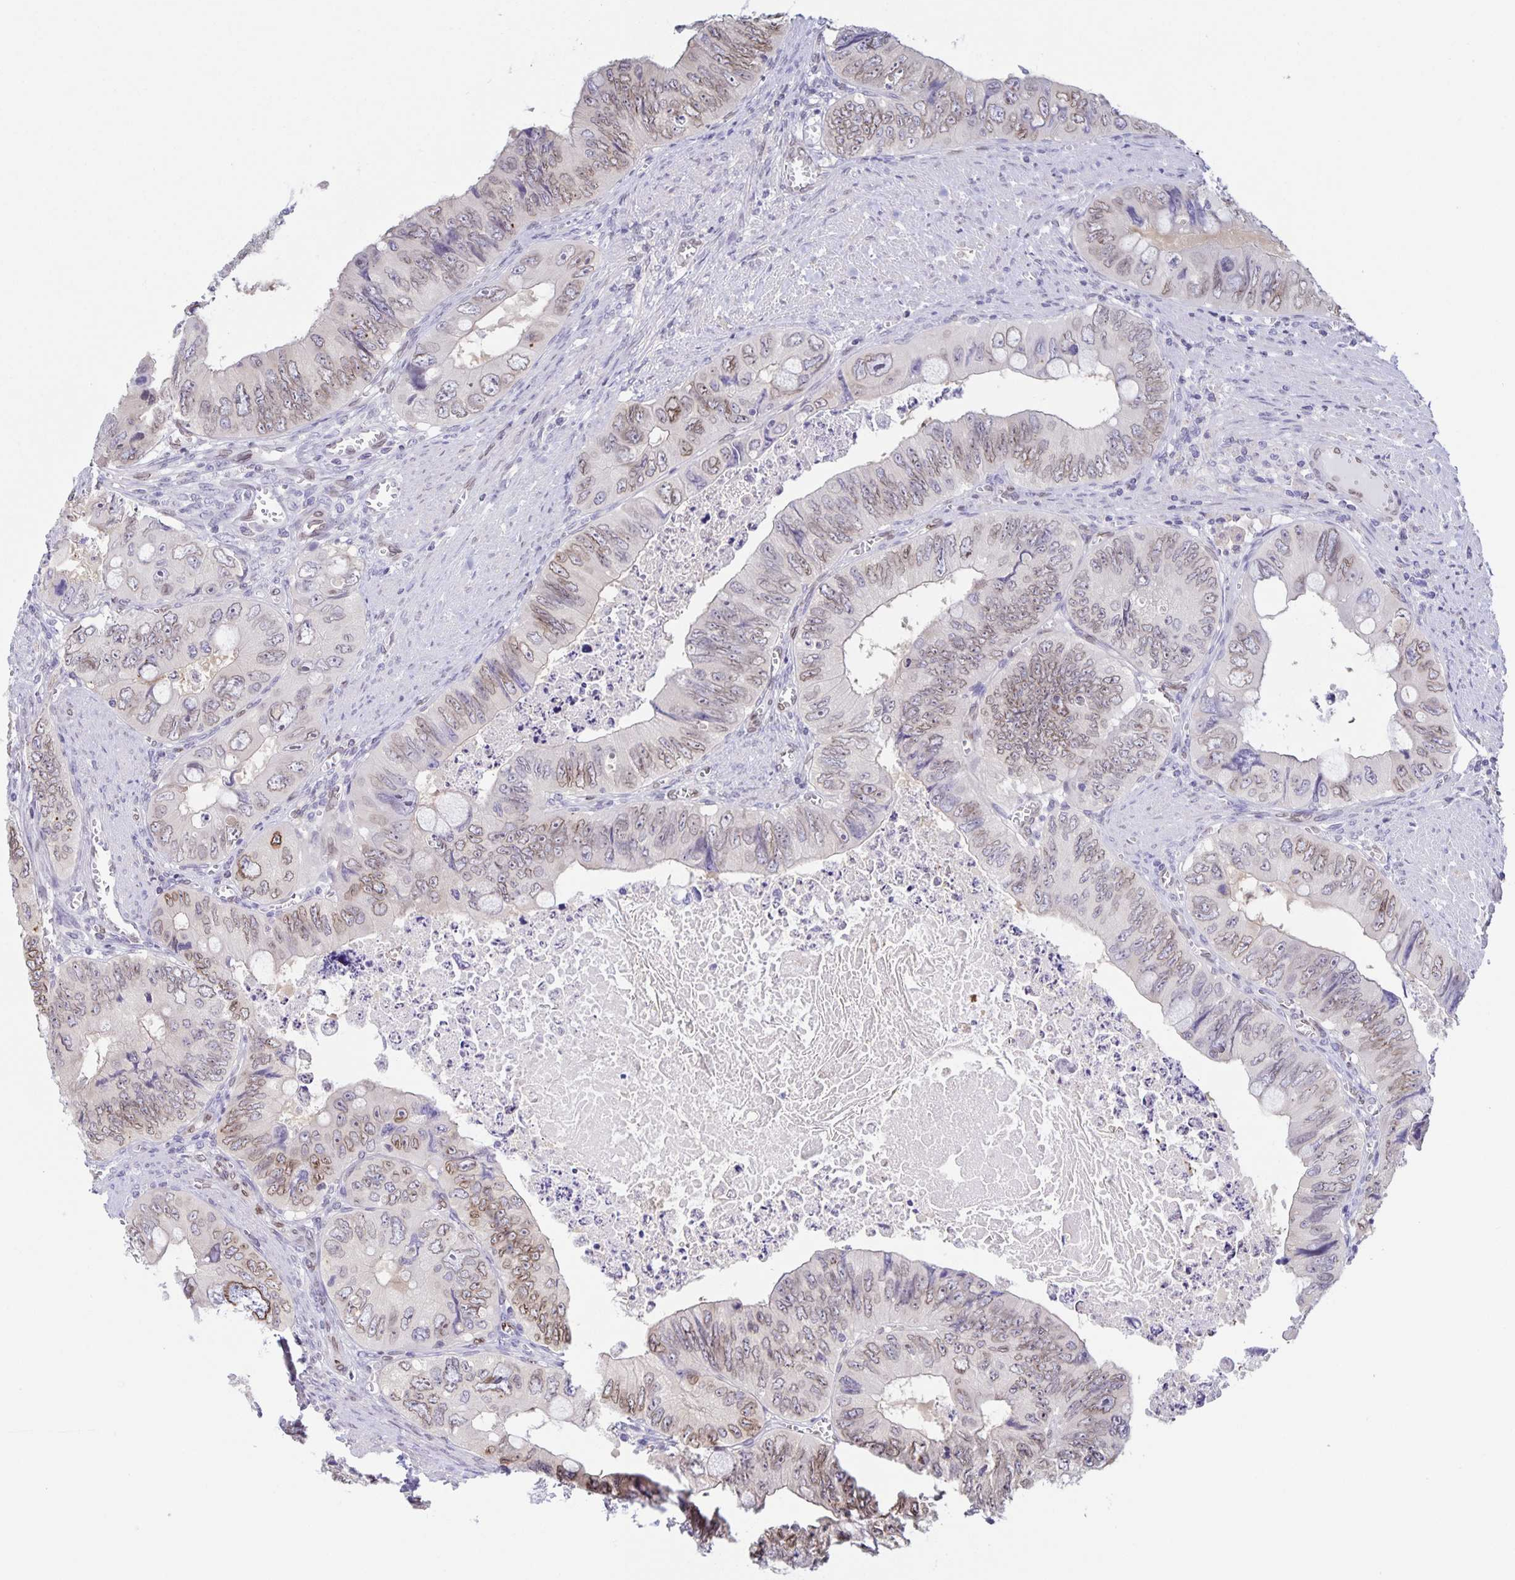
{"staining": {"intensity": "weak", "quantity": "25%-75%", "location": "cytoplasmic/membranous,nuclear"}, "tissue": "colorectal cancer", "cell_type": "Tumor cells", "image_type": "cancer", "snomed": [{"axis": "morphology", "description": "Adenocarcinoma, NOS"}, {"axis": "topography", "description": "Colon"}], "caption": "Colorectal cancer (adenocarcinoma) stained for a protein (brown) shows weak cytoplasmic/membranous and nuclear positive staining in approximately 25%-75% of tumor cells.", "gene": "SYNE2", "patient": {"sex": "female", "age": 84}}